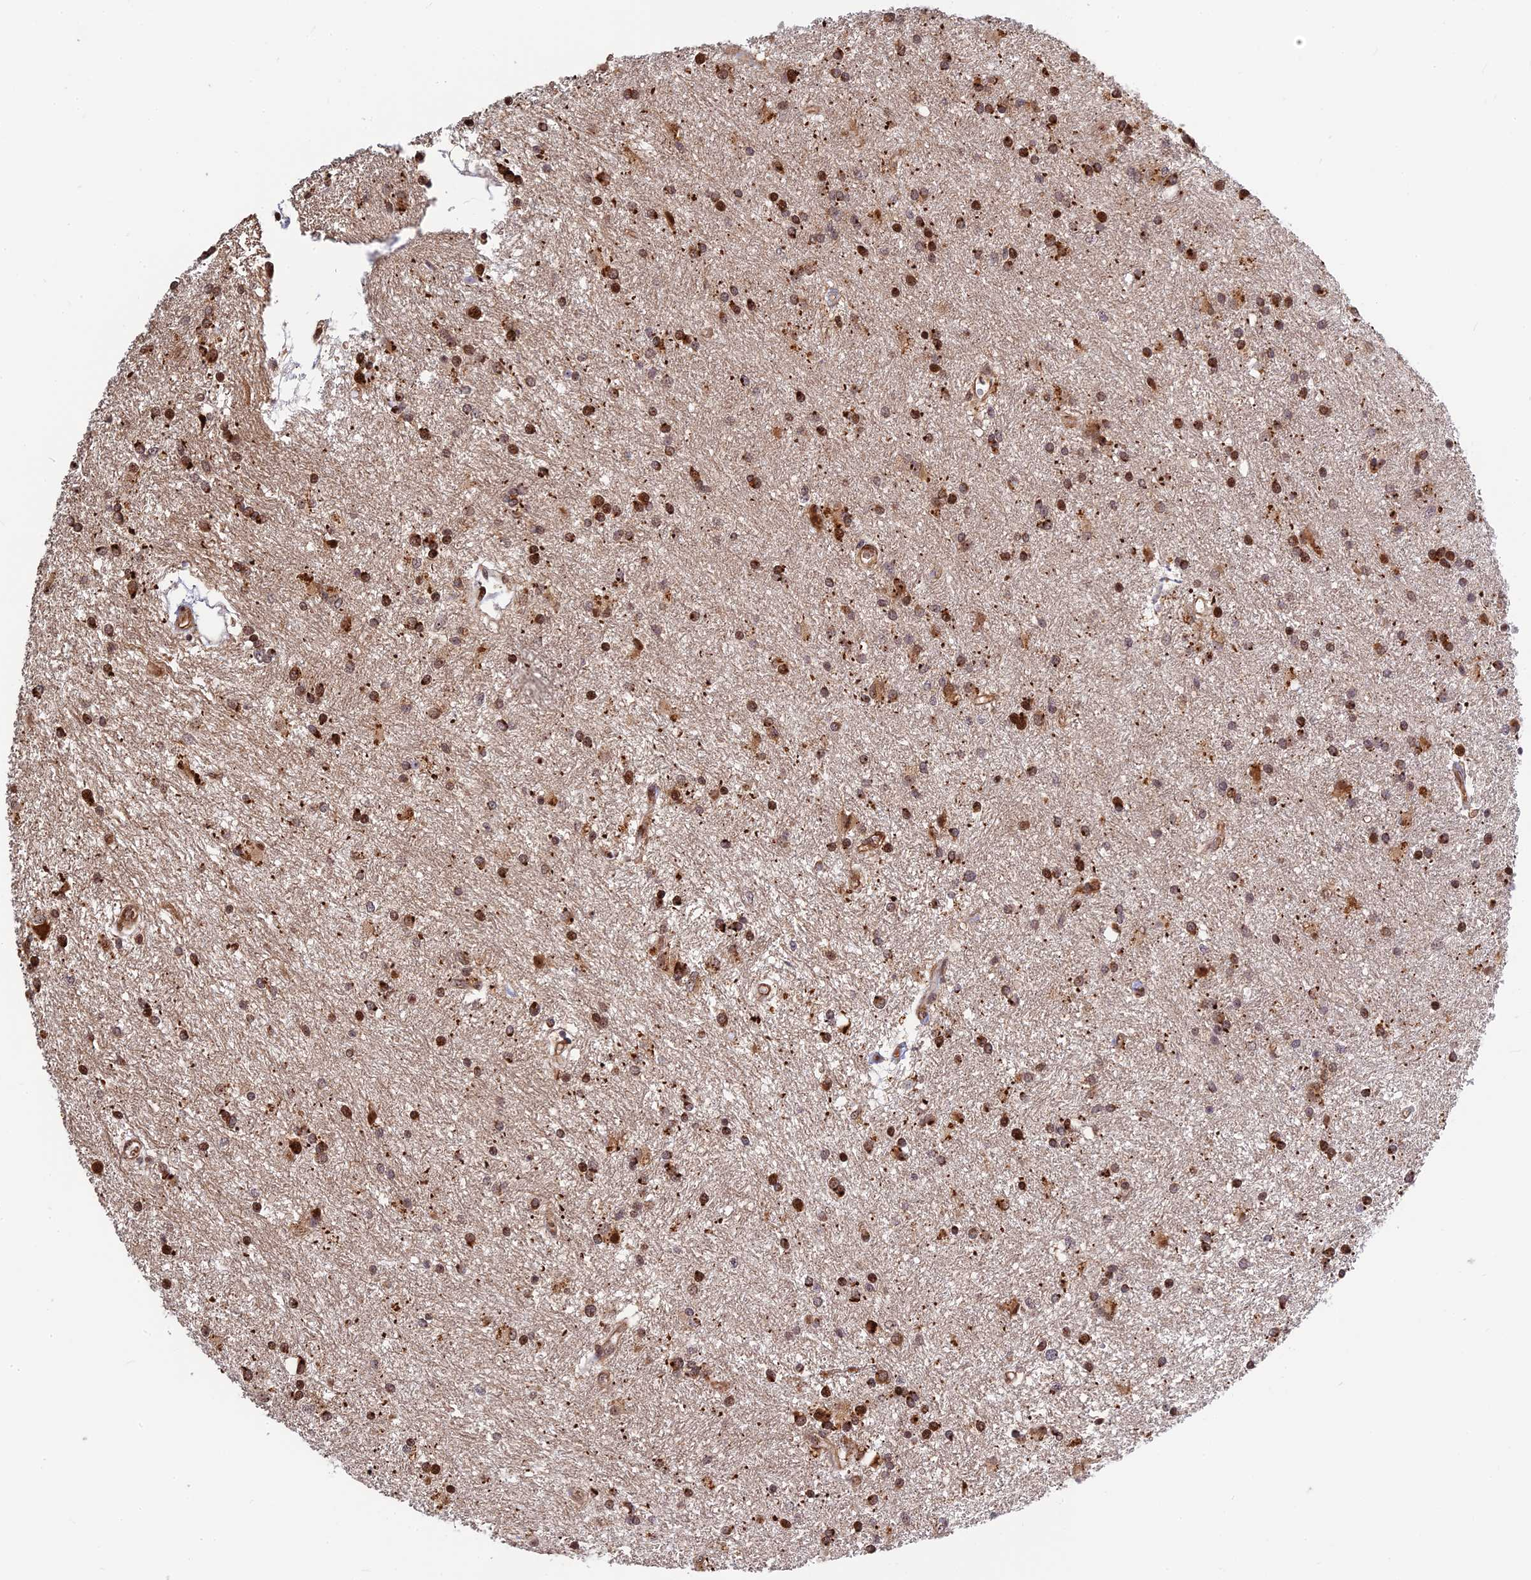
{"staining": {"intensity": "strong", "quantity": ">75%", "location": "cytoplasmic/membranous,nuclear"}, "tissue": "glioma", "cell_type": "Tumor cells", "image_type": "cancer", "snomed": [{"axis": "morphology", "description": "Glioma, malignant, High grade"}, {"axis": "topography", "description": "Brain"}], "caption": "A histopathology image showing strong cytoplasmic/membranous and nuclear staining in approximately >75% of tumor cells in glioma, as visualized by brown immunohistochemical staining.", "gene": "UFSP2", "patient": {"sex": "male", "age": 77}}